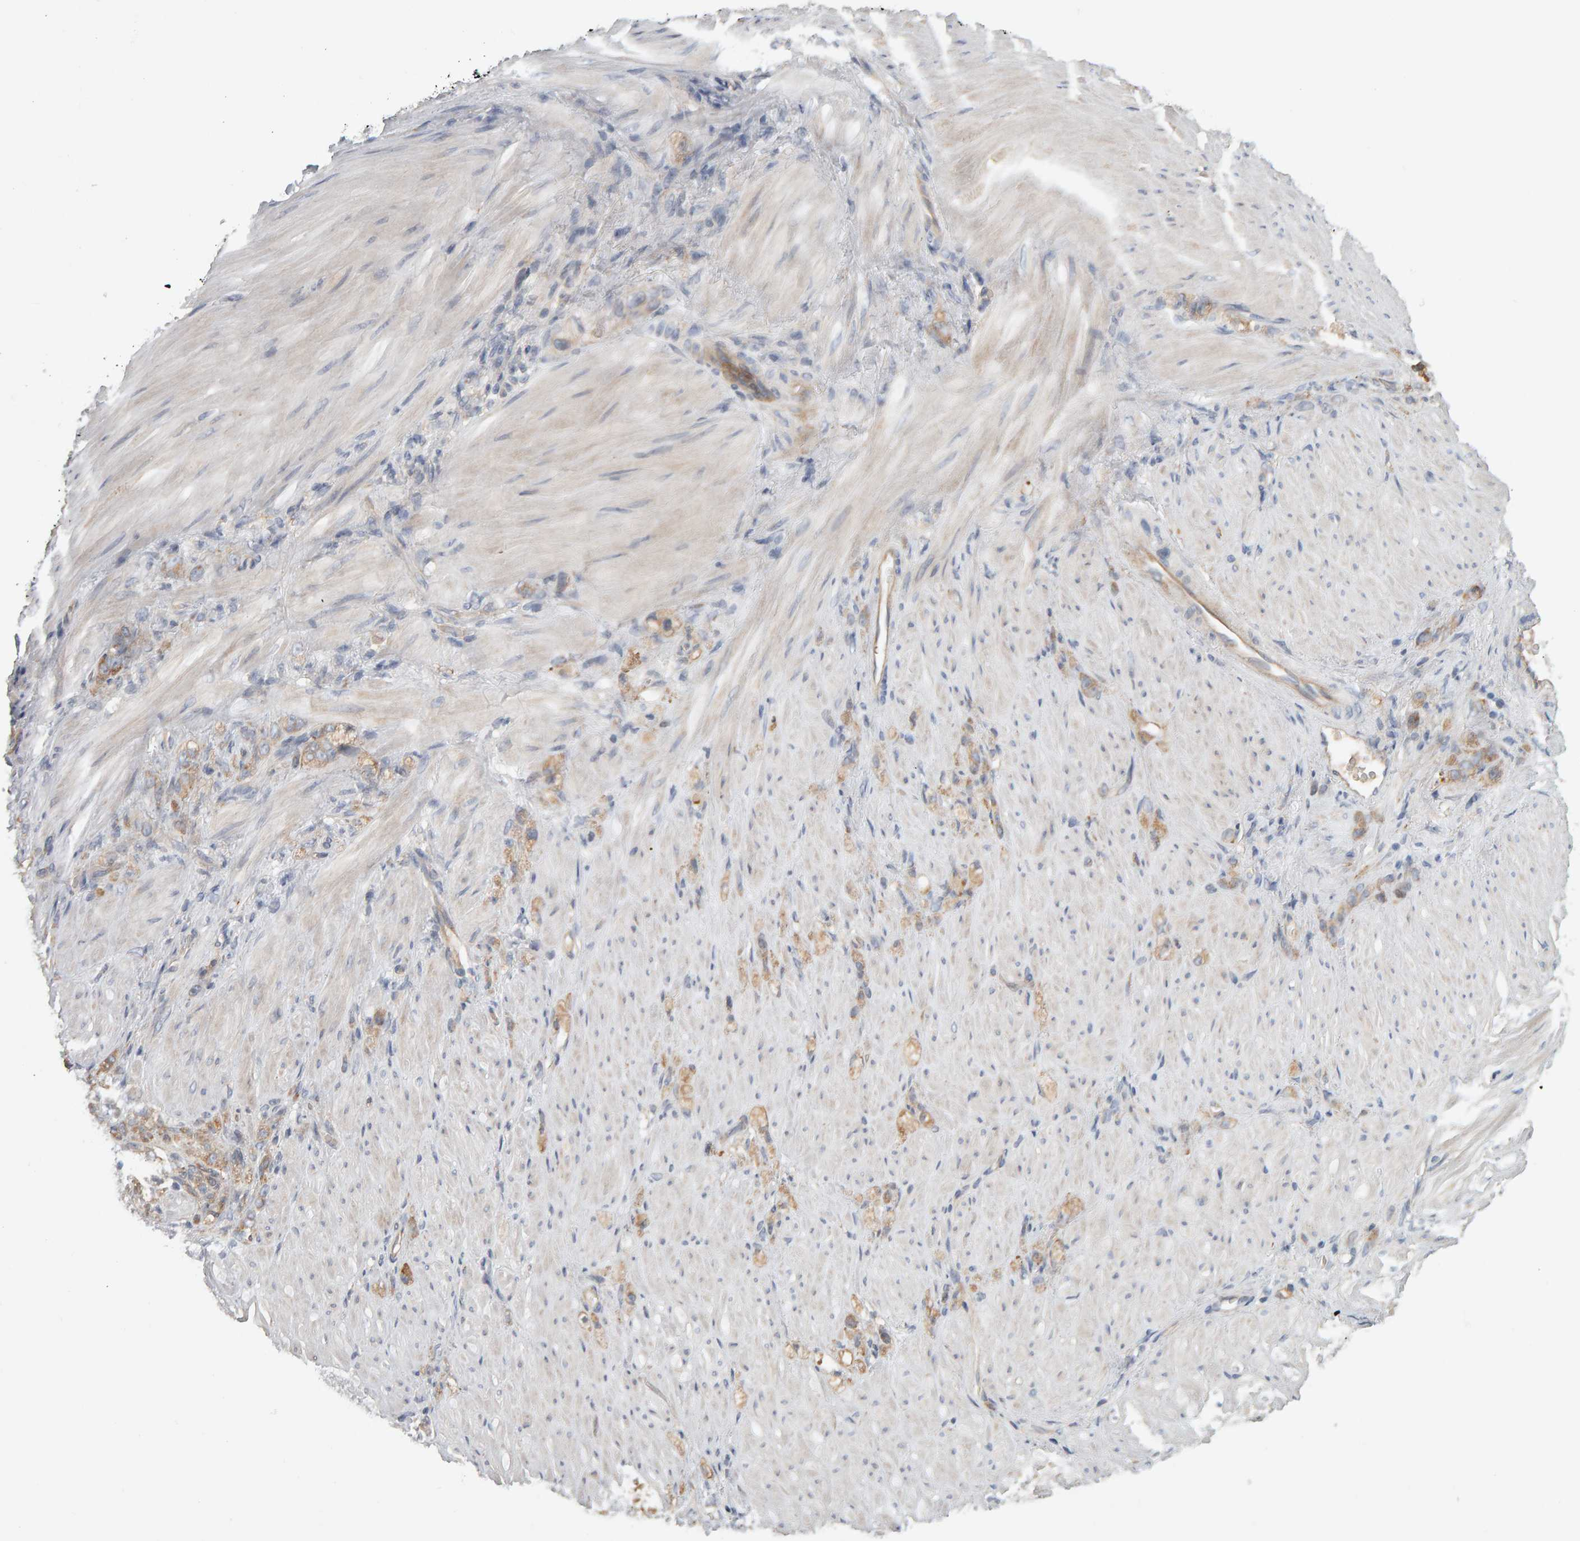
{"staining": {"intensity": "weak", "quantity": ">75%", "location": "cytoplasmic/membranous"}, "tissue": "stomach cancer", "cell_type": "Tumor cells", "image_type": "cancer", "snomed": [{"axis": "morphology", "description": "Normal tissue, NOS"}, {"axis": "morphology", "description": "Adenocarcinoma, NOS"}, {"axis": "topography", "description": "Stomach"}], "caption": "A micrograph of human stomach cancer (adenocarcinoma) stained for a protein displays weak cytoplasmic/membranous brown staining in tumor cells.", "gene": "C9orf72", "patient": {"sex": "male", "age": 82}}